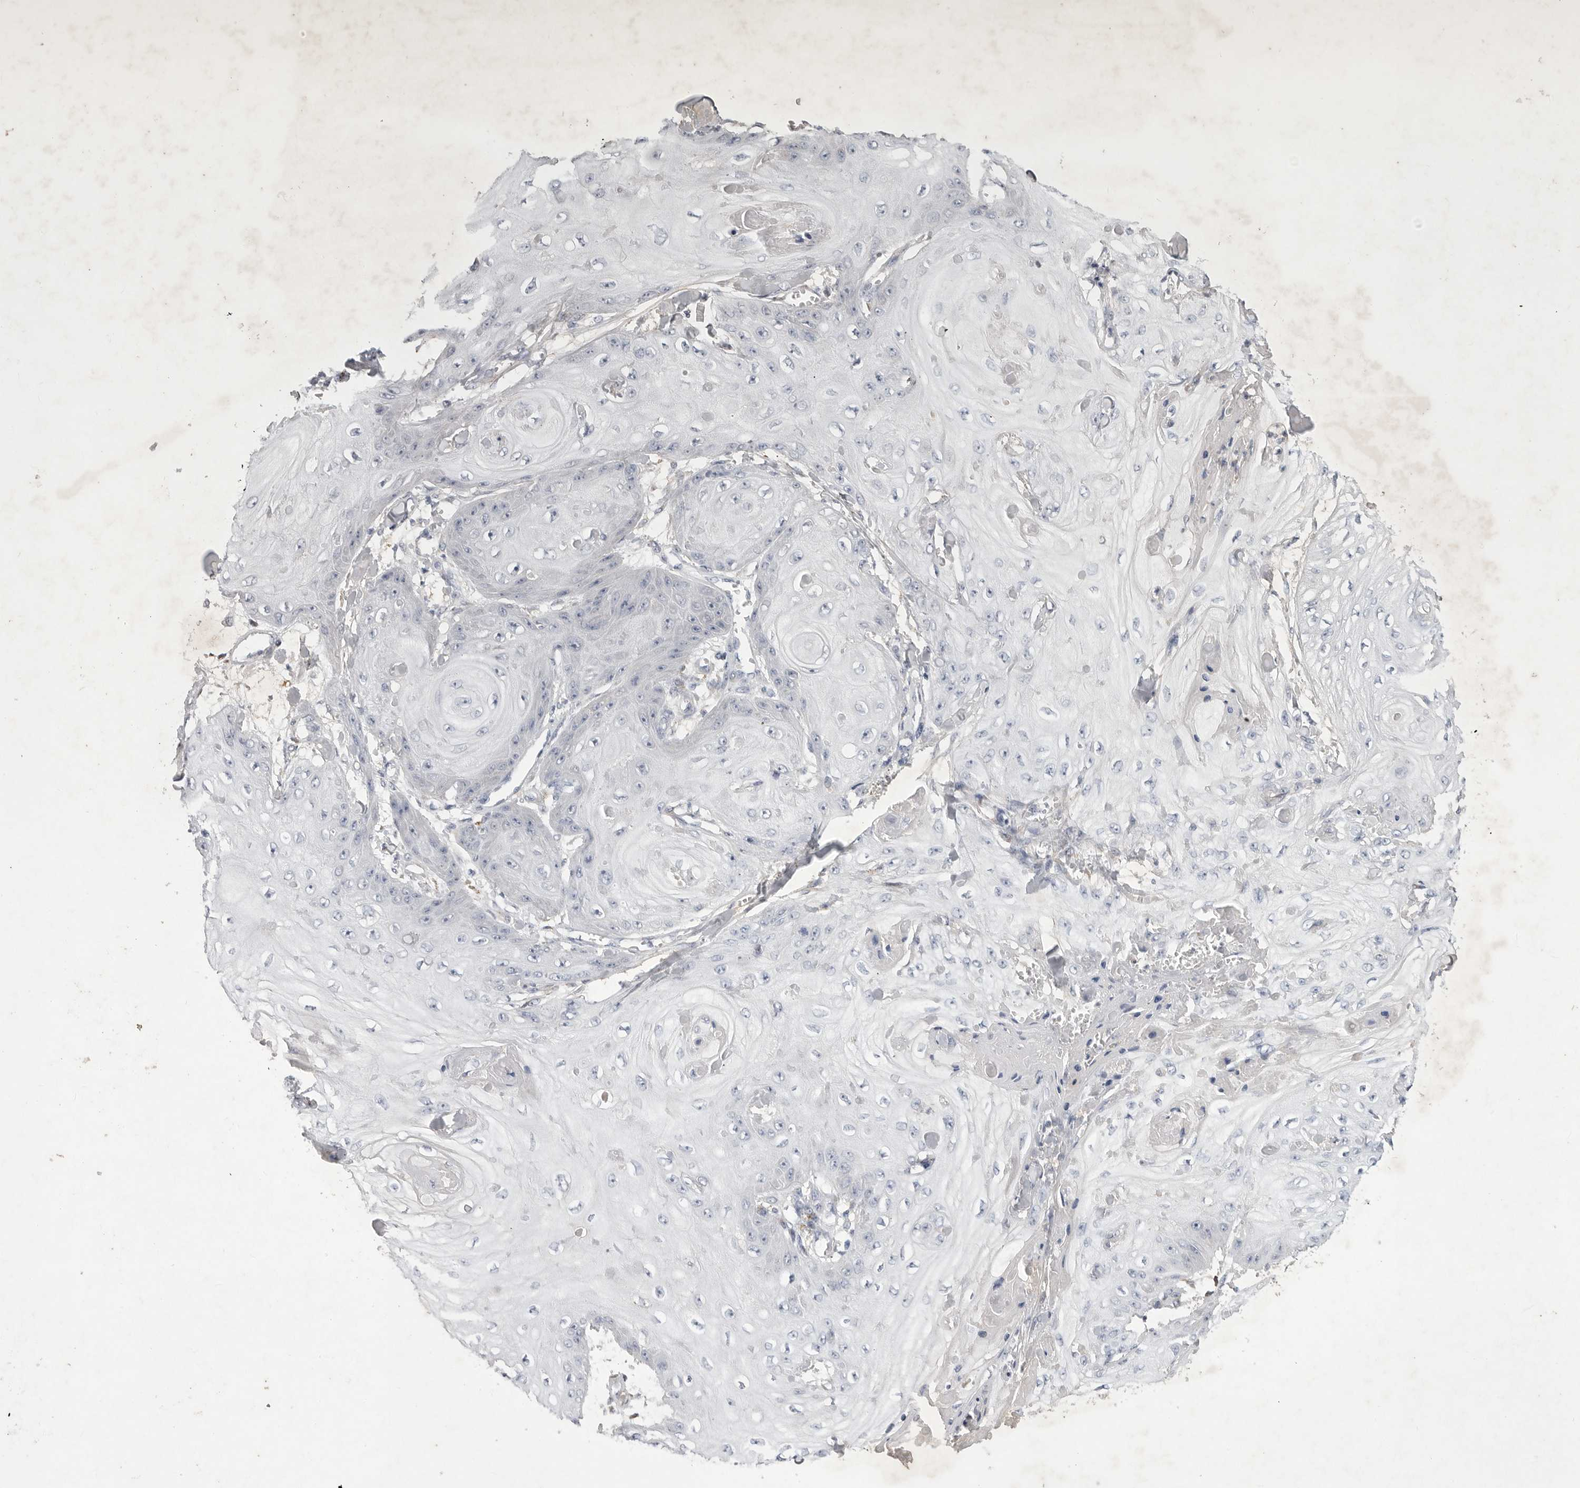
{"staining": {"intensity": "negative", "quantity": "none", "location": "none"}, "tissue": "skin cancer", "cell_type": "Tumor cells", "image_type": "cancer", "snomed": [{"axis": "morphology", "description": "Squamous cell carcinoma, NOS"}, {"axis": "topography", "description": "Skin"}], "caption": "Immunohistochemistry image of skin cancer (squamous cell carcinoma) stained for a protein (brown), which demonstrates no staining in tumor cells.", "gene": "SIGLEC10", "patient": {"sex": "male", "age": 74}}